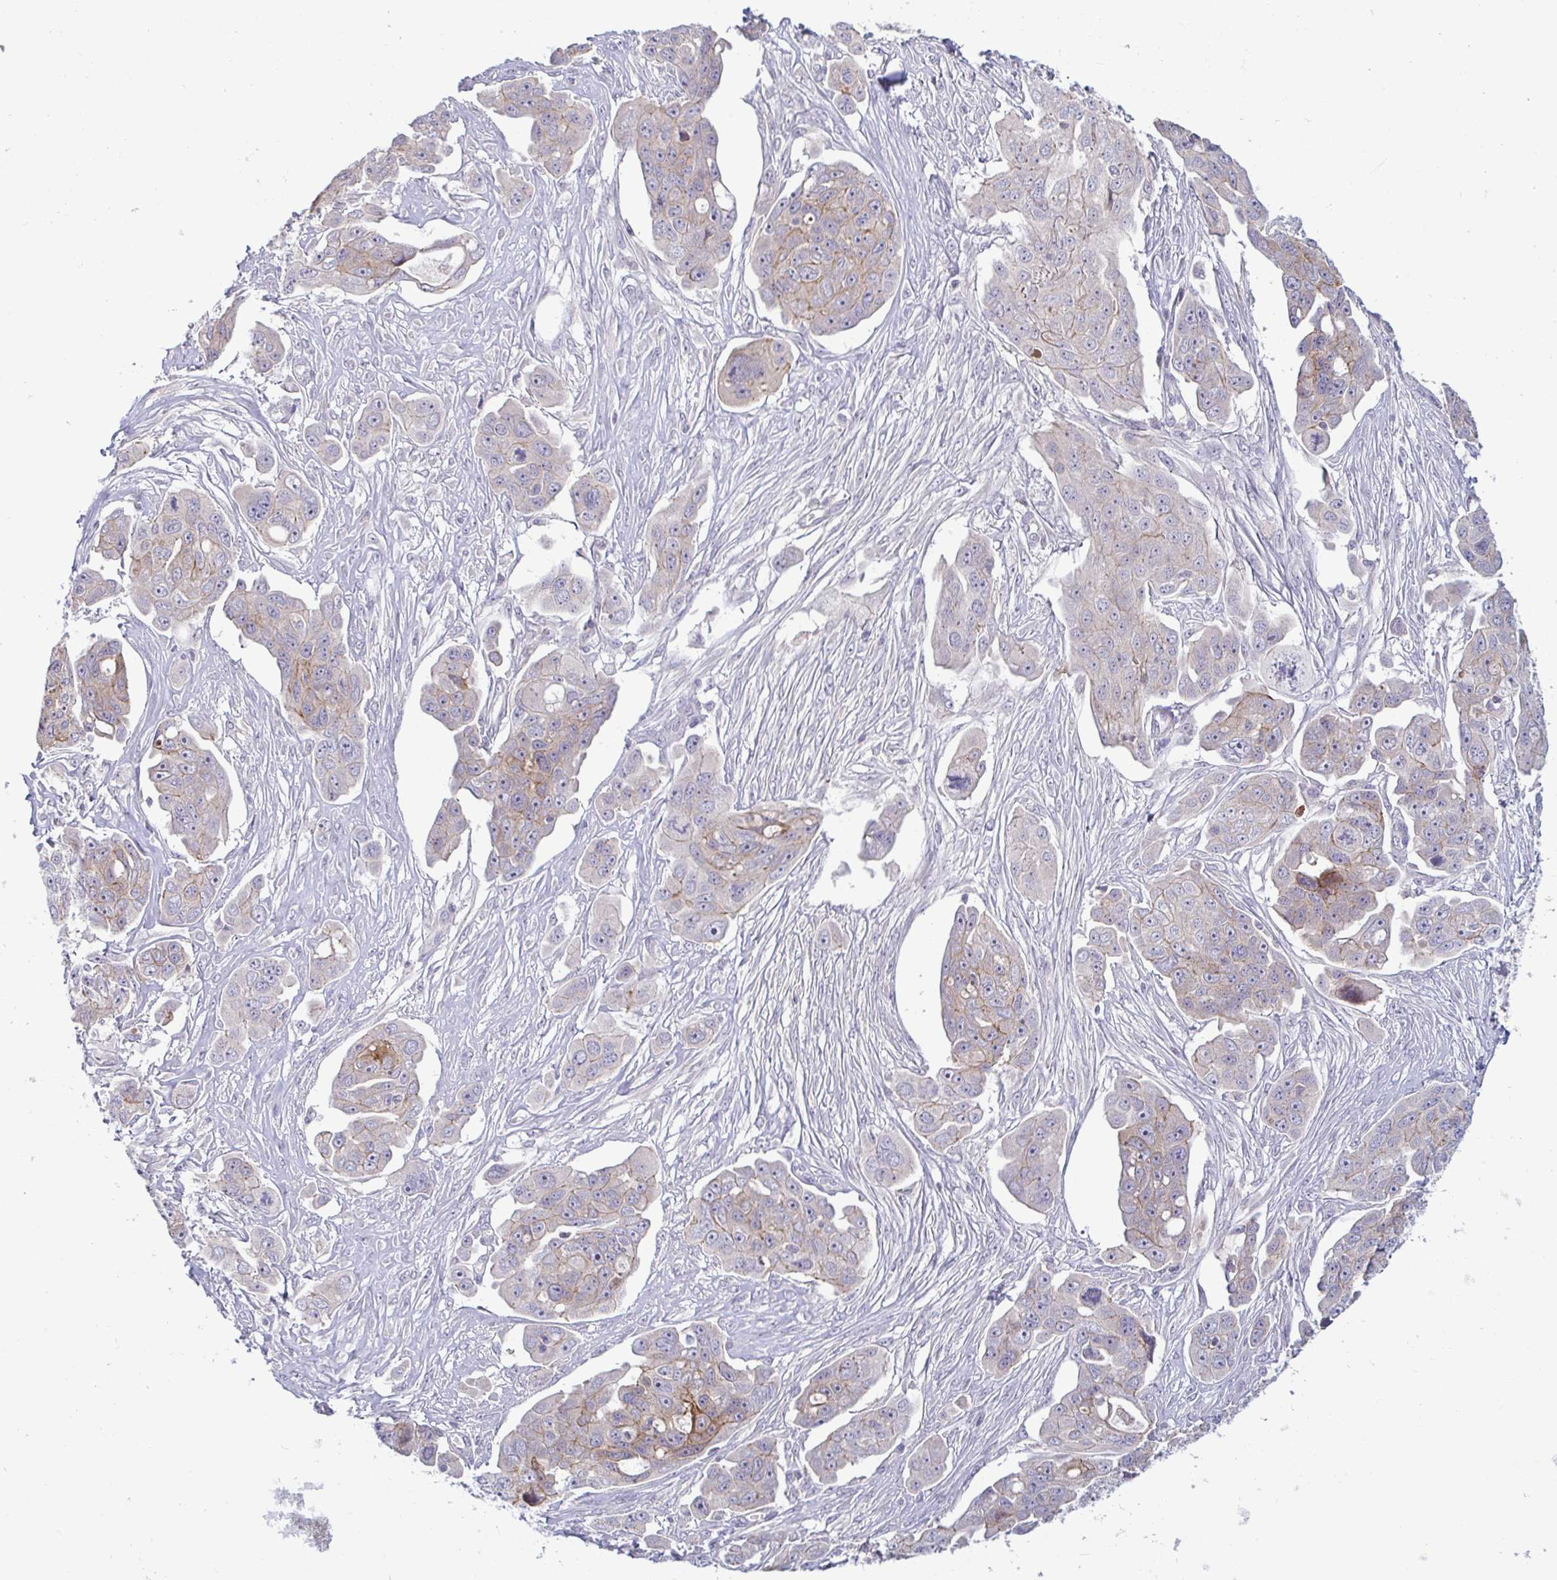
{"staining": {"intensity": "weak", "quantity": "<25%", "location": "cytoplasmic/membranous"}, "tissue": "ovarian cancer", "cell_type": "Tumor cells", "image_type": "cancer", "snomed": [{"axis": "morphology", "description": "Carcinoma, endometroid"}, {"axis": "topography", "description": "Ovary"}], "caption": "A high-resolution histopathology image shows IHC staining of ovarian endometroid carcinoma, which reveals no significant expression in tumor cells. (DAB immunohistochemistry visualized using brightfield microscopy, high magnification).", "gene": "GSTM1", "patient": {"sex": "female", "age": 70}}